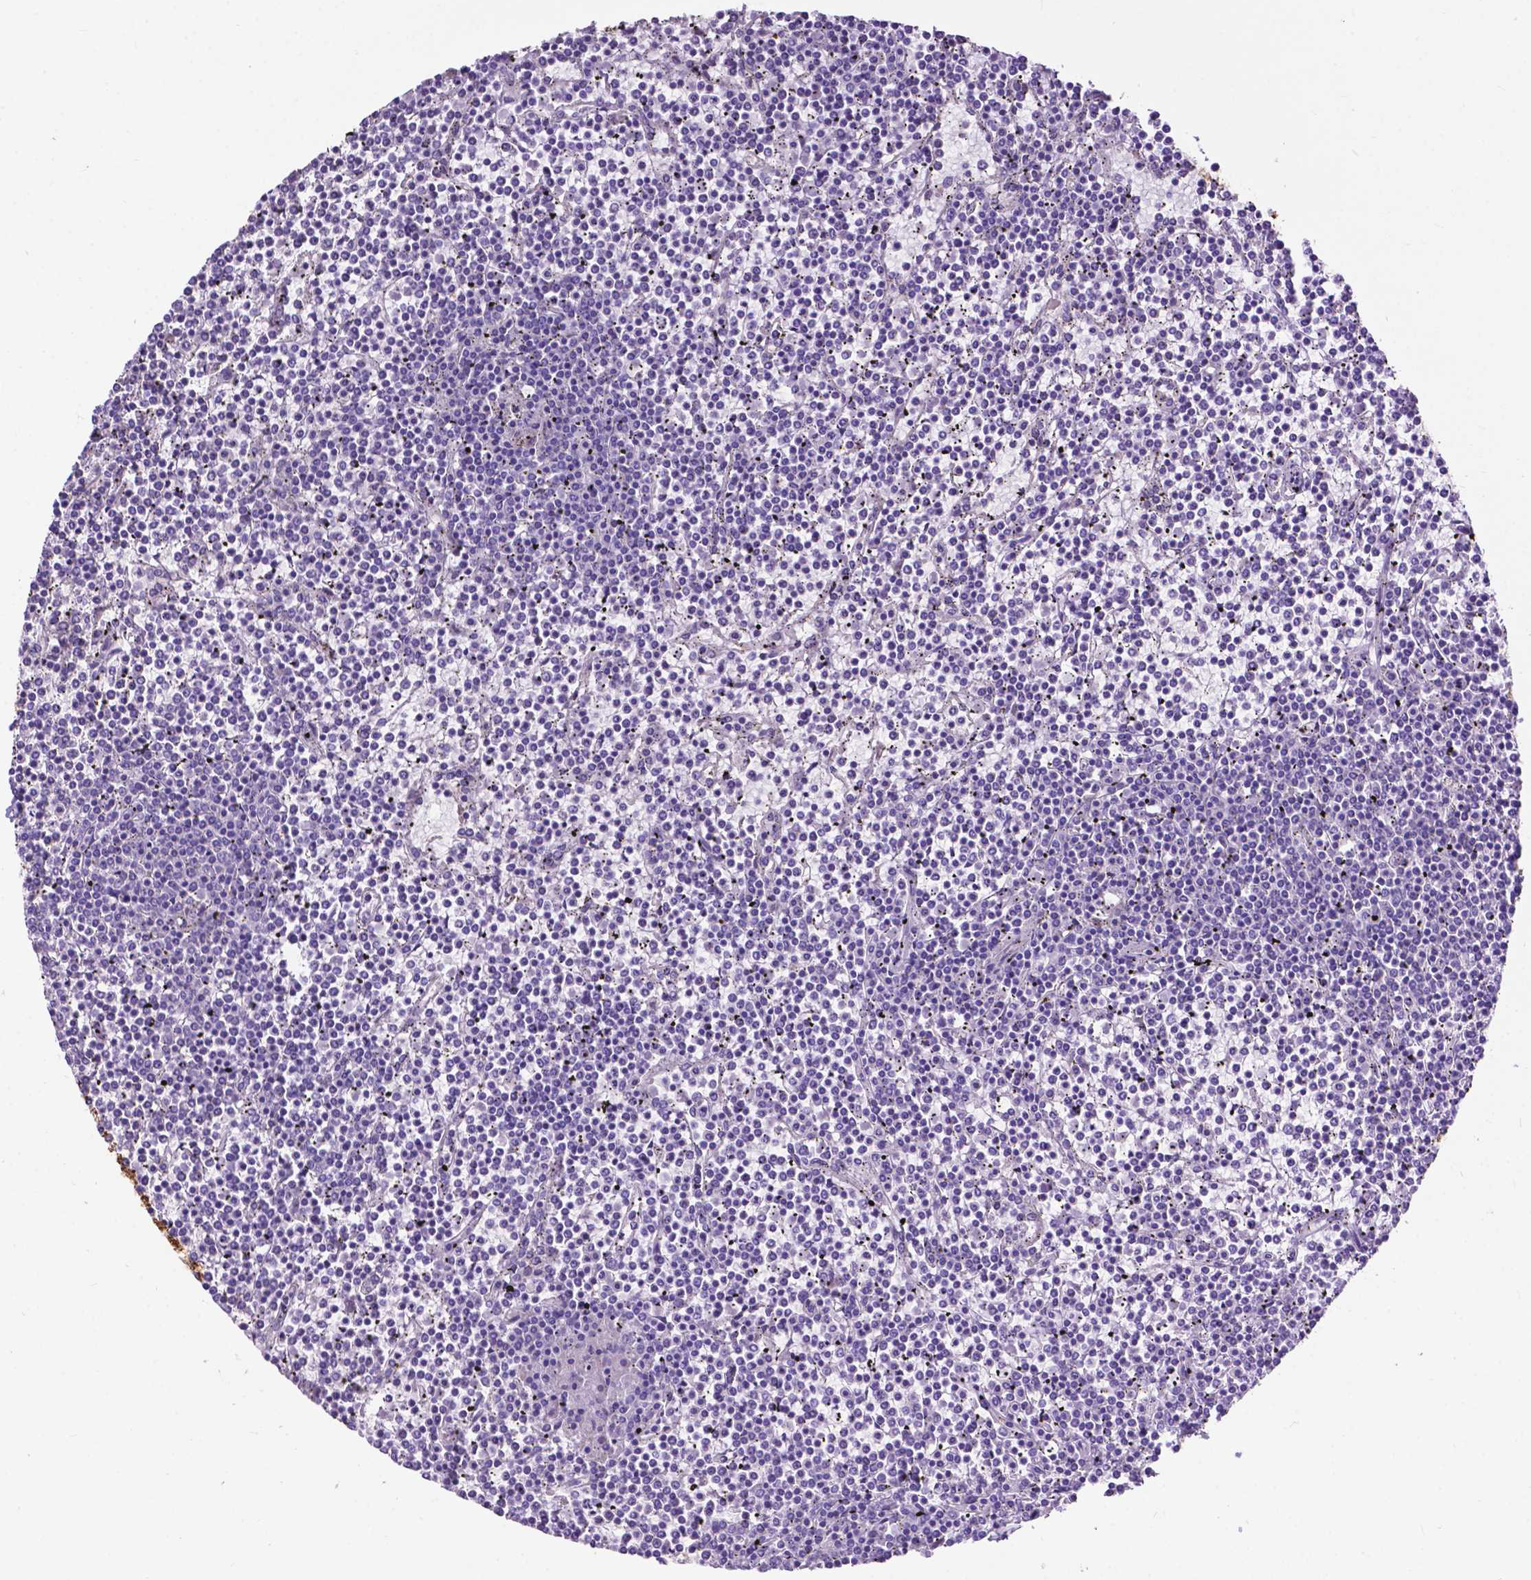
{"staining": {"intensity": "negative", "quantity": "none", "location": "none"}, "tissue": "lymphoma", "cell_type": "Tumor cells", "image_type": "cancer", "snomed": [{"axis": "morphology", "description": "Malignant lymphoma, non-Hodgkin's type, Low grade"}, {"axis": "topography", "description": "Spleen"}], "caption": "Tumor cells show no significant protein positivity in lymphoma. (Brightfield microscopy of DAB (3,3'-diaminobenzidine) immunohistochemistry at high magnification).", "gene": "PCDHA12", "patient": {"sex": "female", "age": 19}}